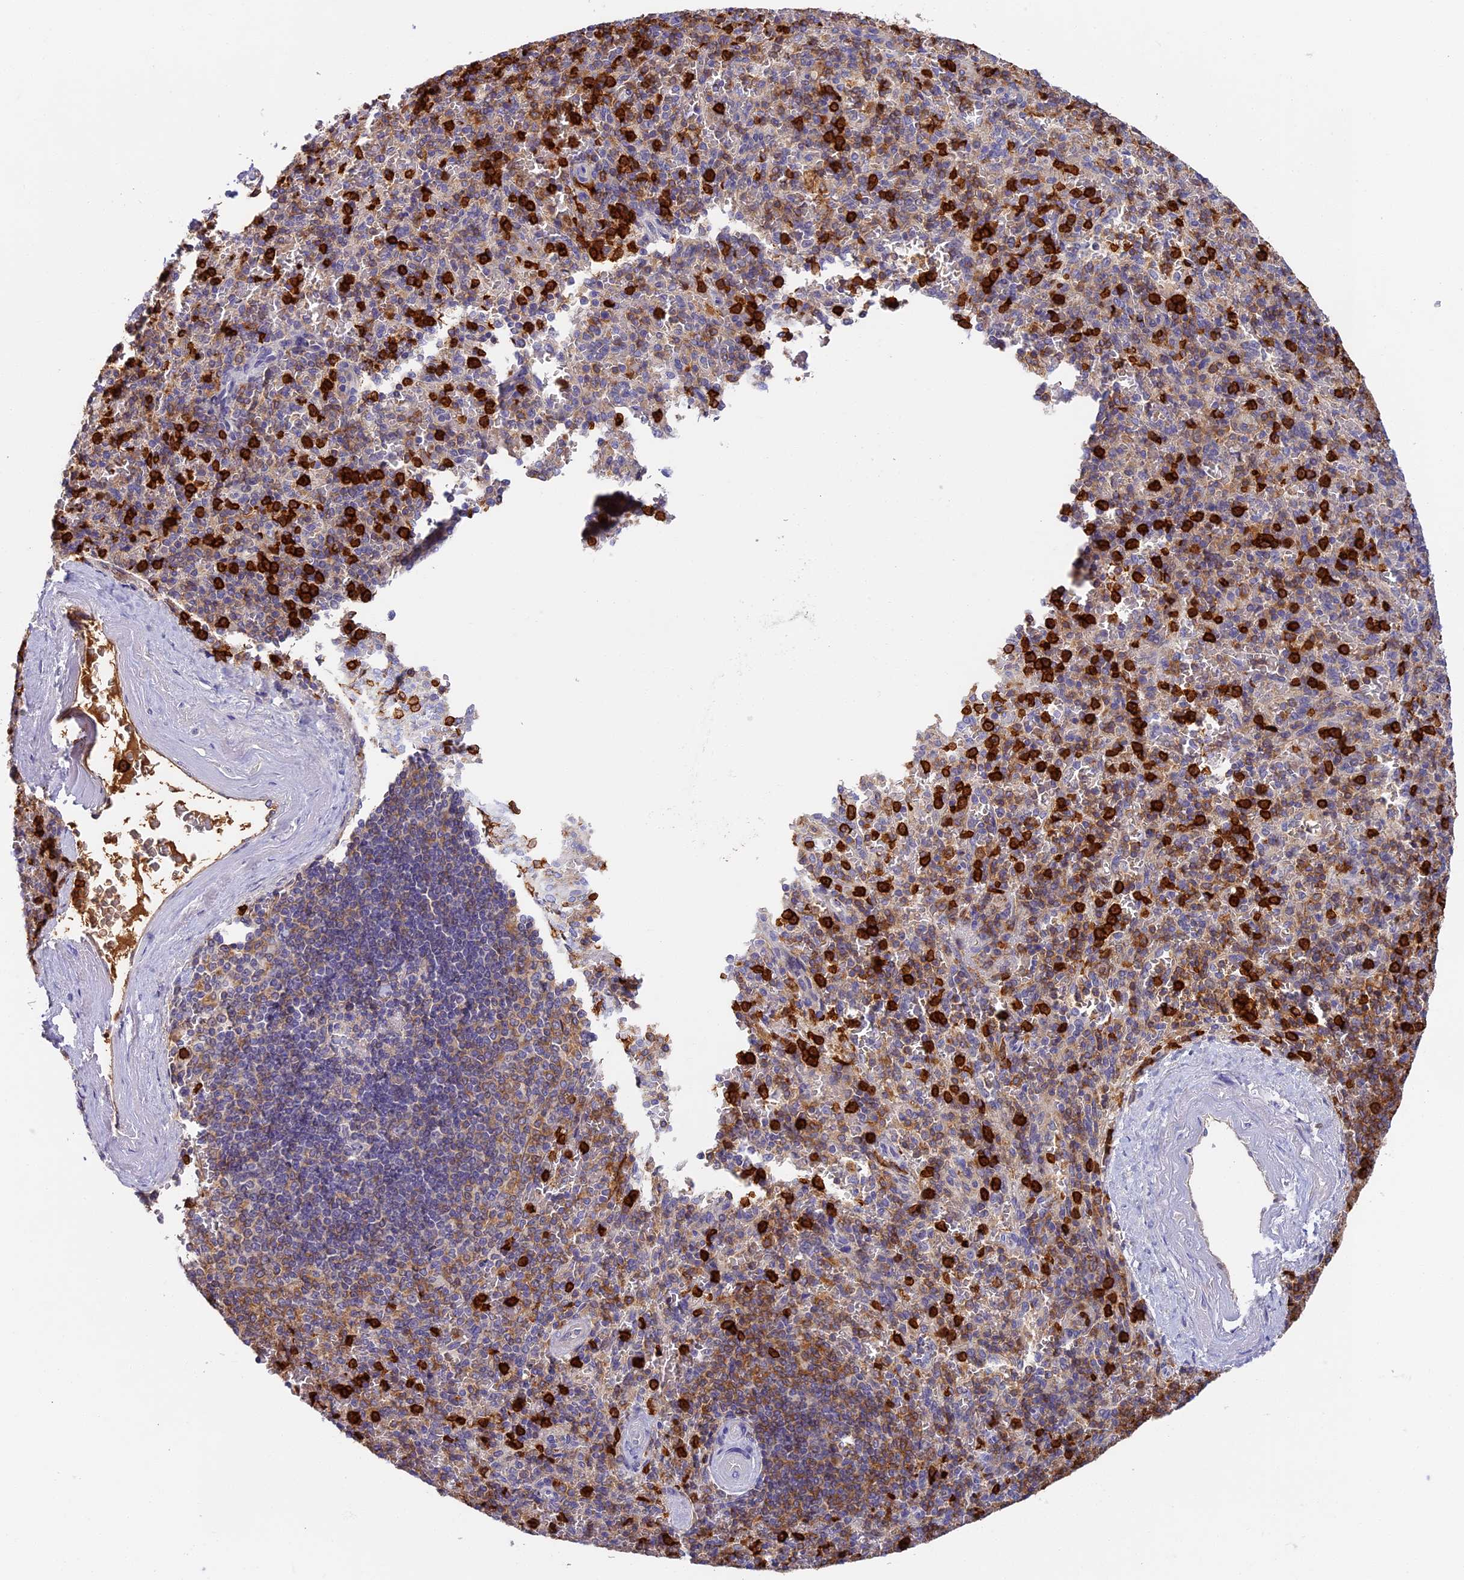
{"staining": {"intensity": "strong", "quantity": "25%-75%", "location": "cytoplasmic/membranous"}, "tissue": "spleen", "cell_type": "Cells in red pulp", "image_type": "normal", "snomed": [{"axis": "morphology", "description": "Normal tissue, NOS"}, {"axis": "topography", "description": "Spleen"}], "caption": "This histopathology image exhibits benign spleen stained with IHC to label a protein in brown. The cytoplasmic/membranous of cells in red pulp show strong positivity for the protein. Nuclei are counter-stained blue.", "gene": "ADGRD1", "patient": {"sex": "male", "age": 82}}